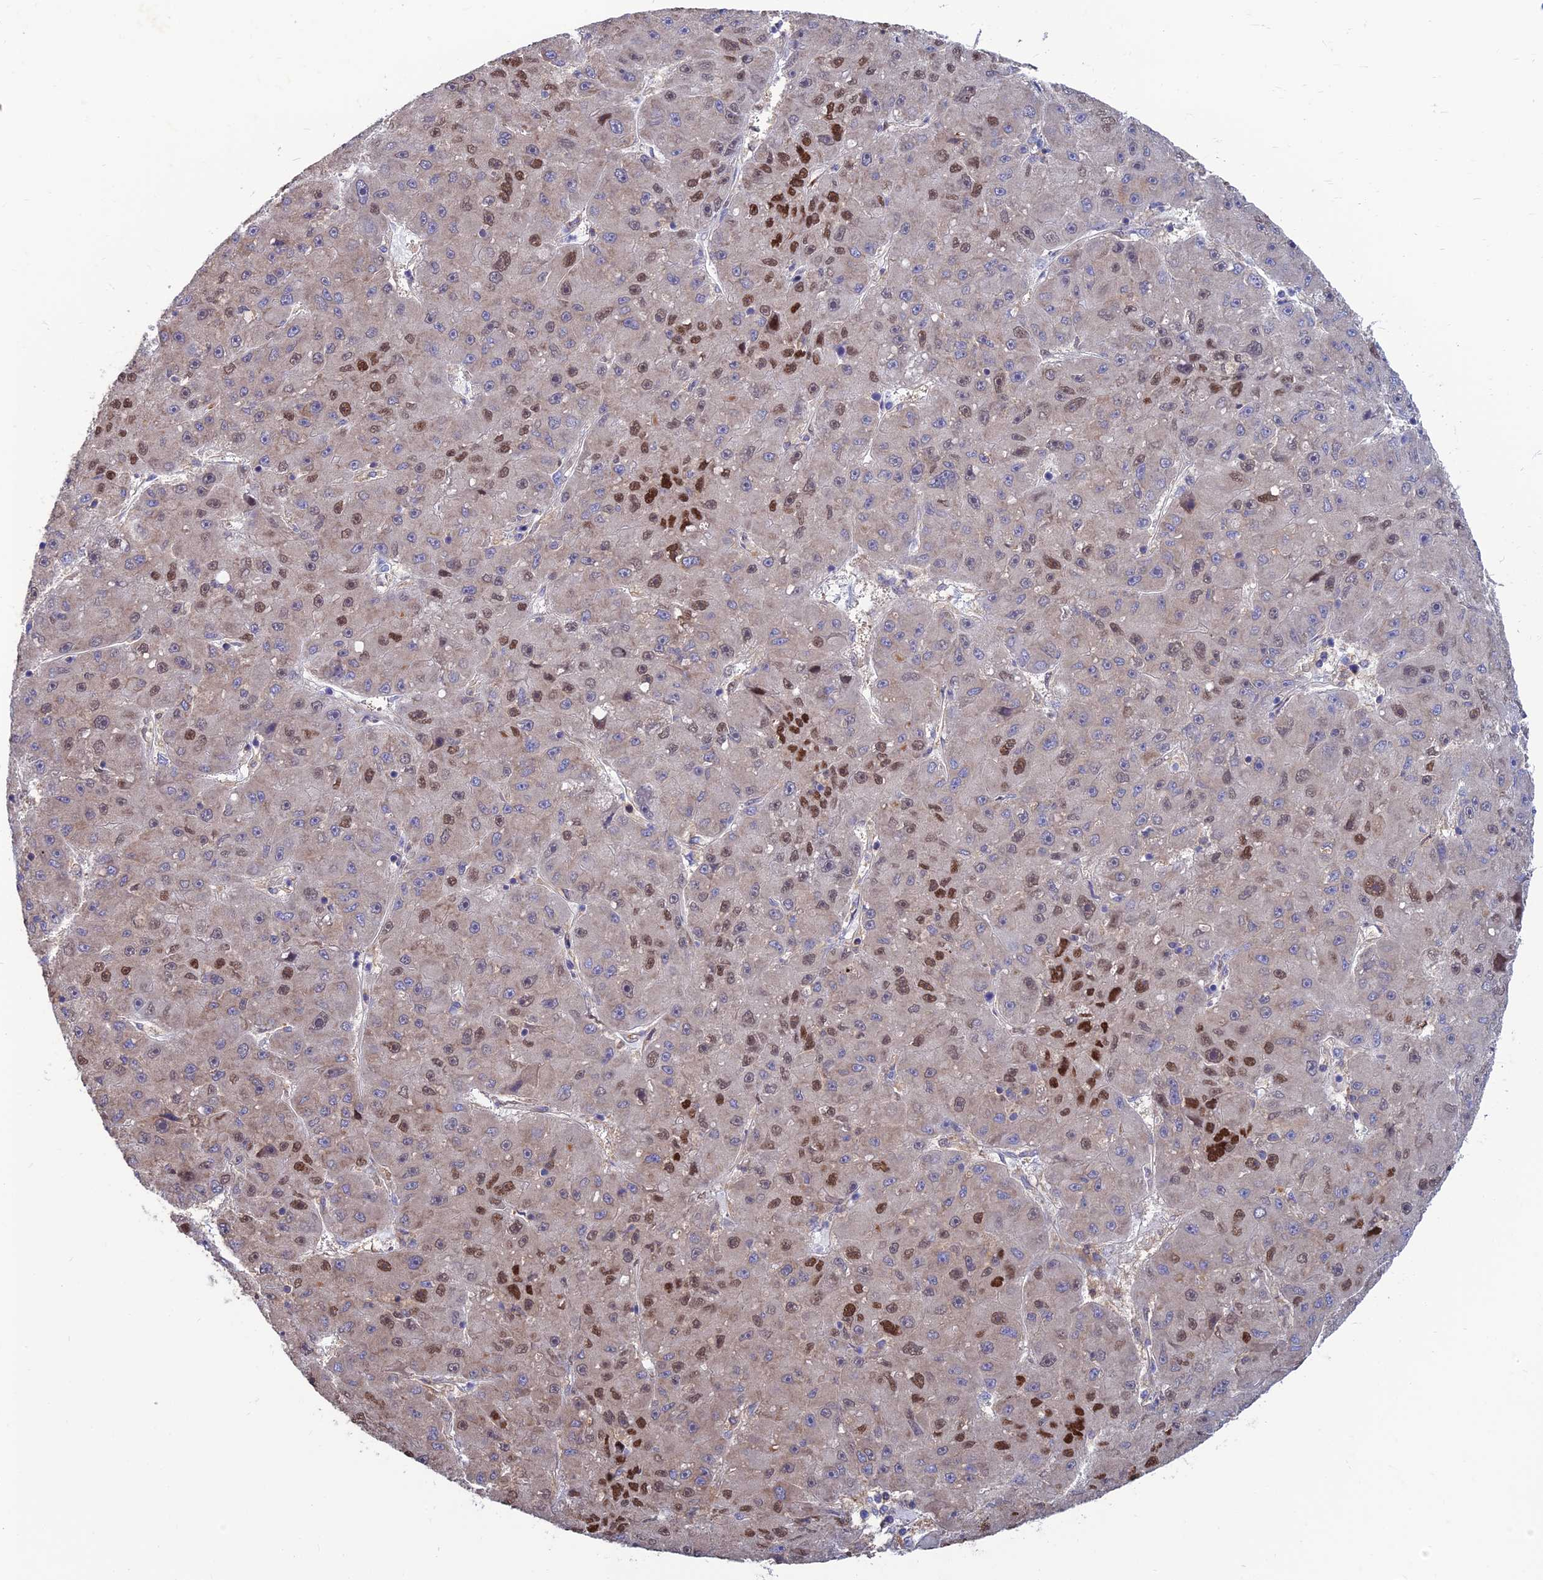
{"staining": {"intensity": "strong", "quantity": "25%-75%", "location": "nuclear"}, "tissue": "liver cancer", "cell_type": "Tumor cells", "image_type": "cancer", "snomed": [{"axis": "morphology", "description": "Carcinoma, Hepatocellular, NOS"}, {"axis": "topography", "description": "Liver"}], "caption": "High-power microscopy captured an IHC histopathology image of liver hepatocellular carcinoma, revealing strong nuclear staining in approximately 25%-75% of tumor cells.", "gene": "DNPEP", "patient": {"sex": "male", "age": 67}}